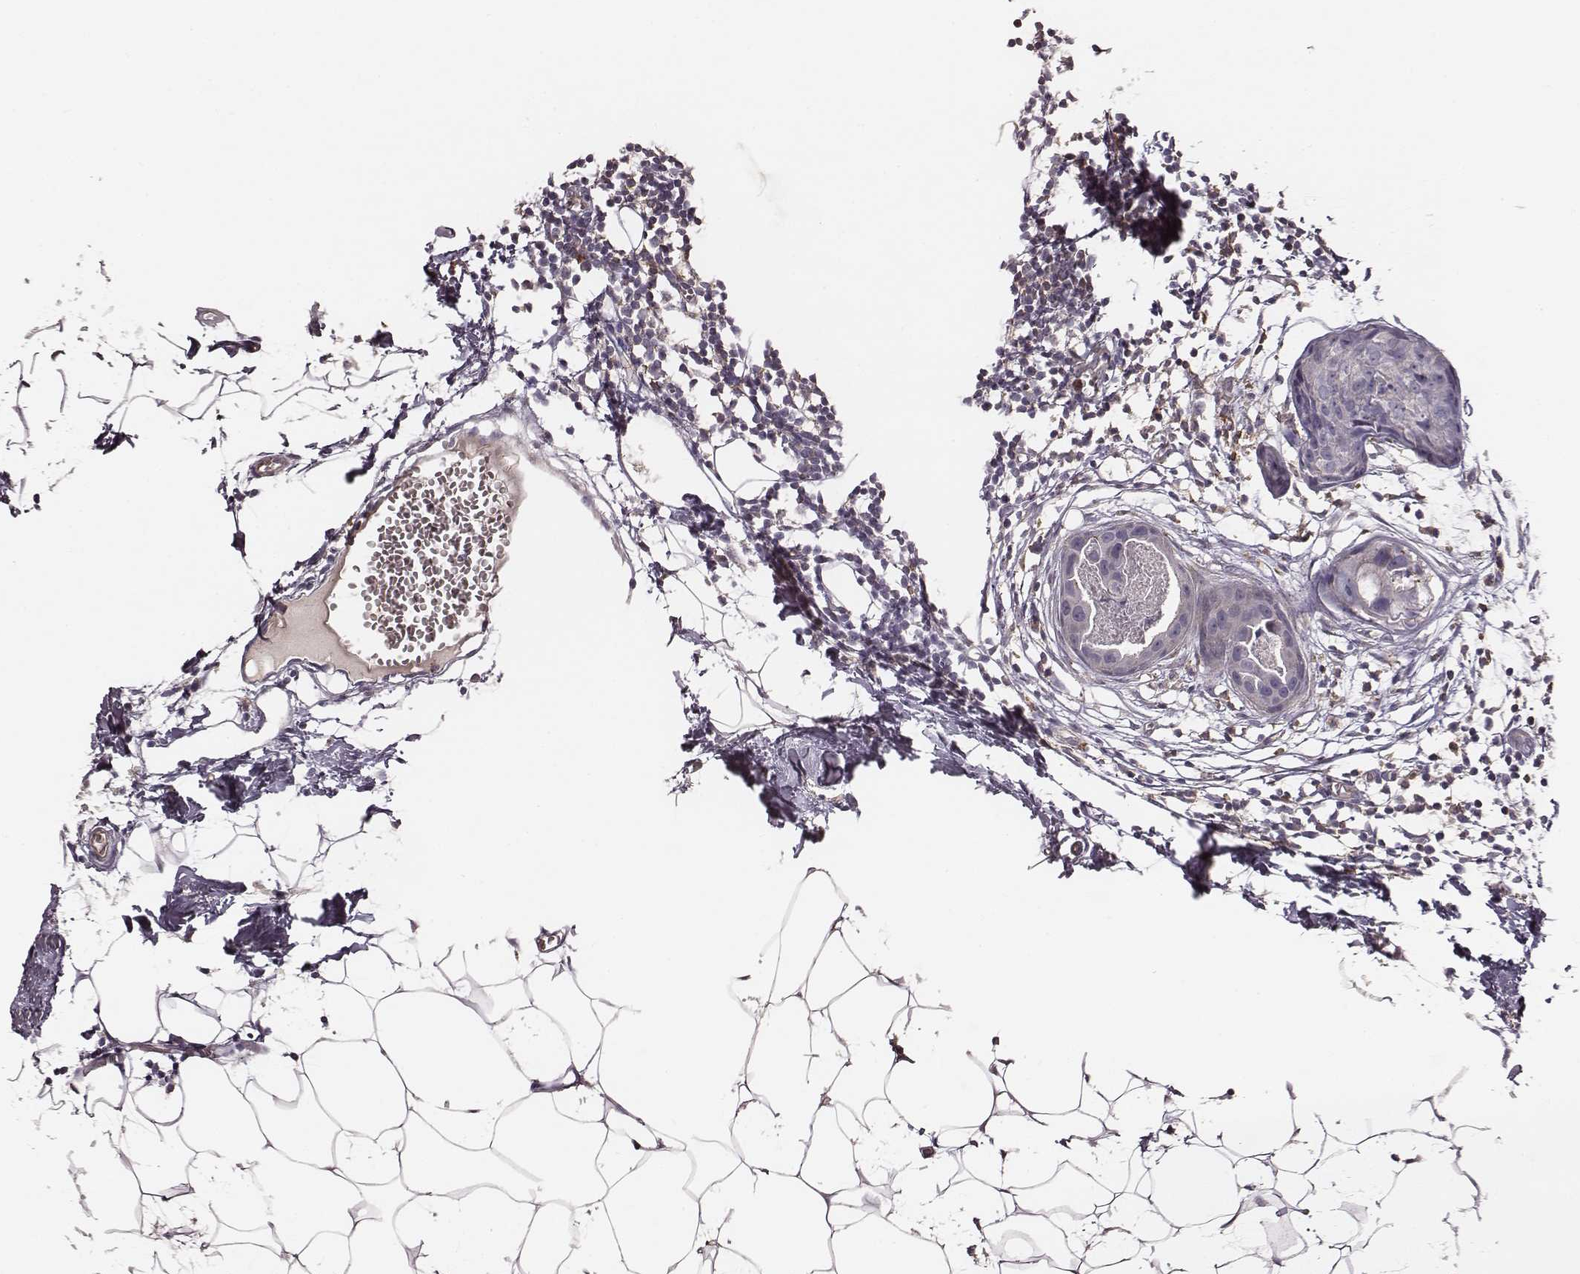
{"staining": {"intensity": "negative", "quantity": "none", "location": "none"}, "tissue": "breast cancer", "cell_type": "Tumor cells", "image_type": "cancer", "snomed": [{"axis": "morphology", "description": "Duct carcinoma"}, {"axis": "topography", "description": "Breast"}], "caption": "Tumor cells show no significant protein staining in breast invasive ductal carcinoma.", "gene": "ZYX", "patient": {"sex": "female", "age": 38}}